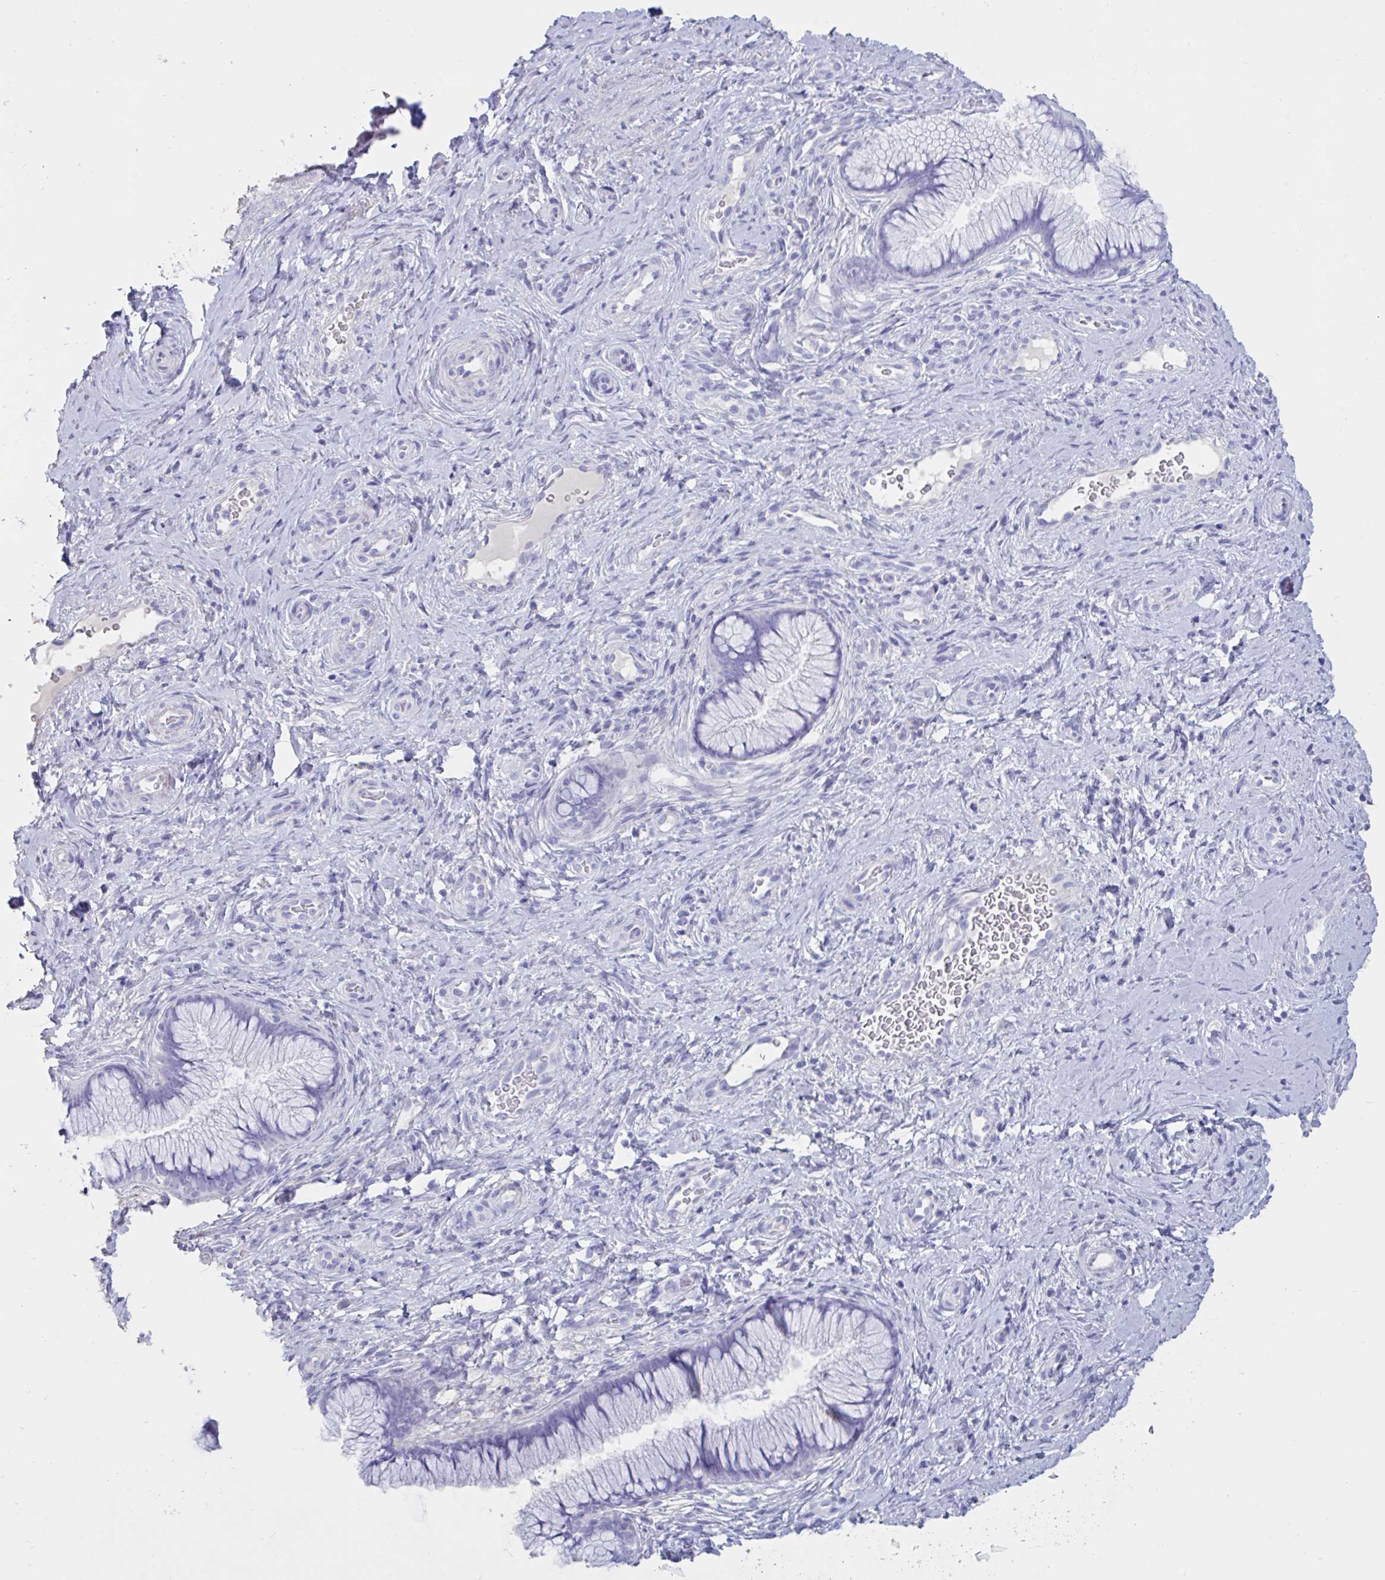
{"staining": {"intensity": "negative", "quantity": "none", "location": "none"}, "tissue": "cervix", "cell_type": "Glandular cells", "image_type": "normal", "snomed": [{"axis": "morphology", "description": "Normal tissue, NOS"}, {"axis": "topography", "description": "Cervix"}], "caption": "Micrograph shows no significant protein staining in glandular cells of benign cervix.", "gene": "TNNC1", "patient": {"sex": "female", "age": 34}}